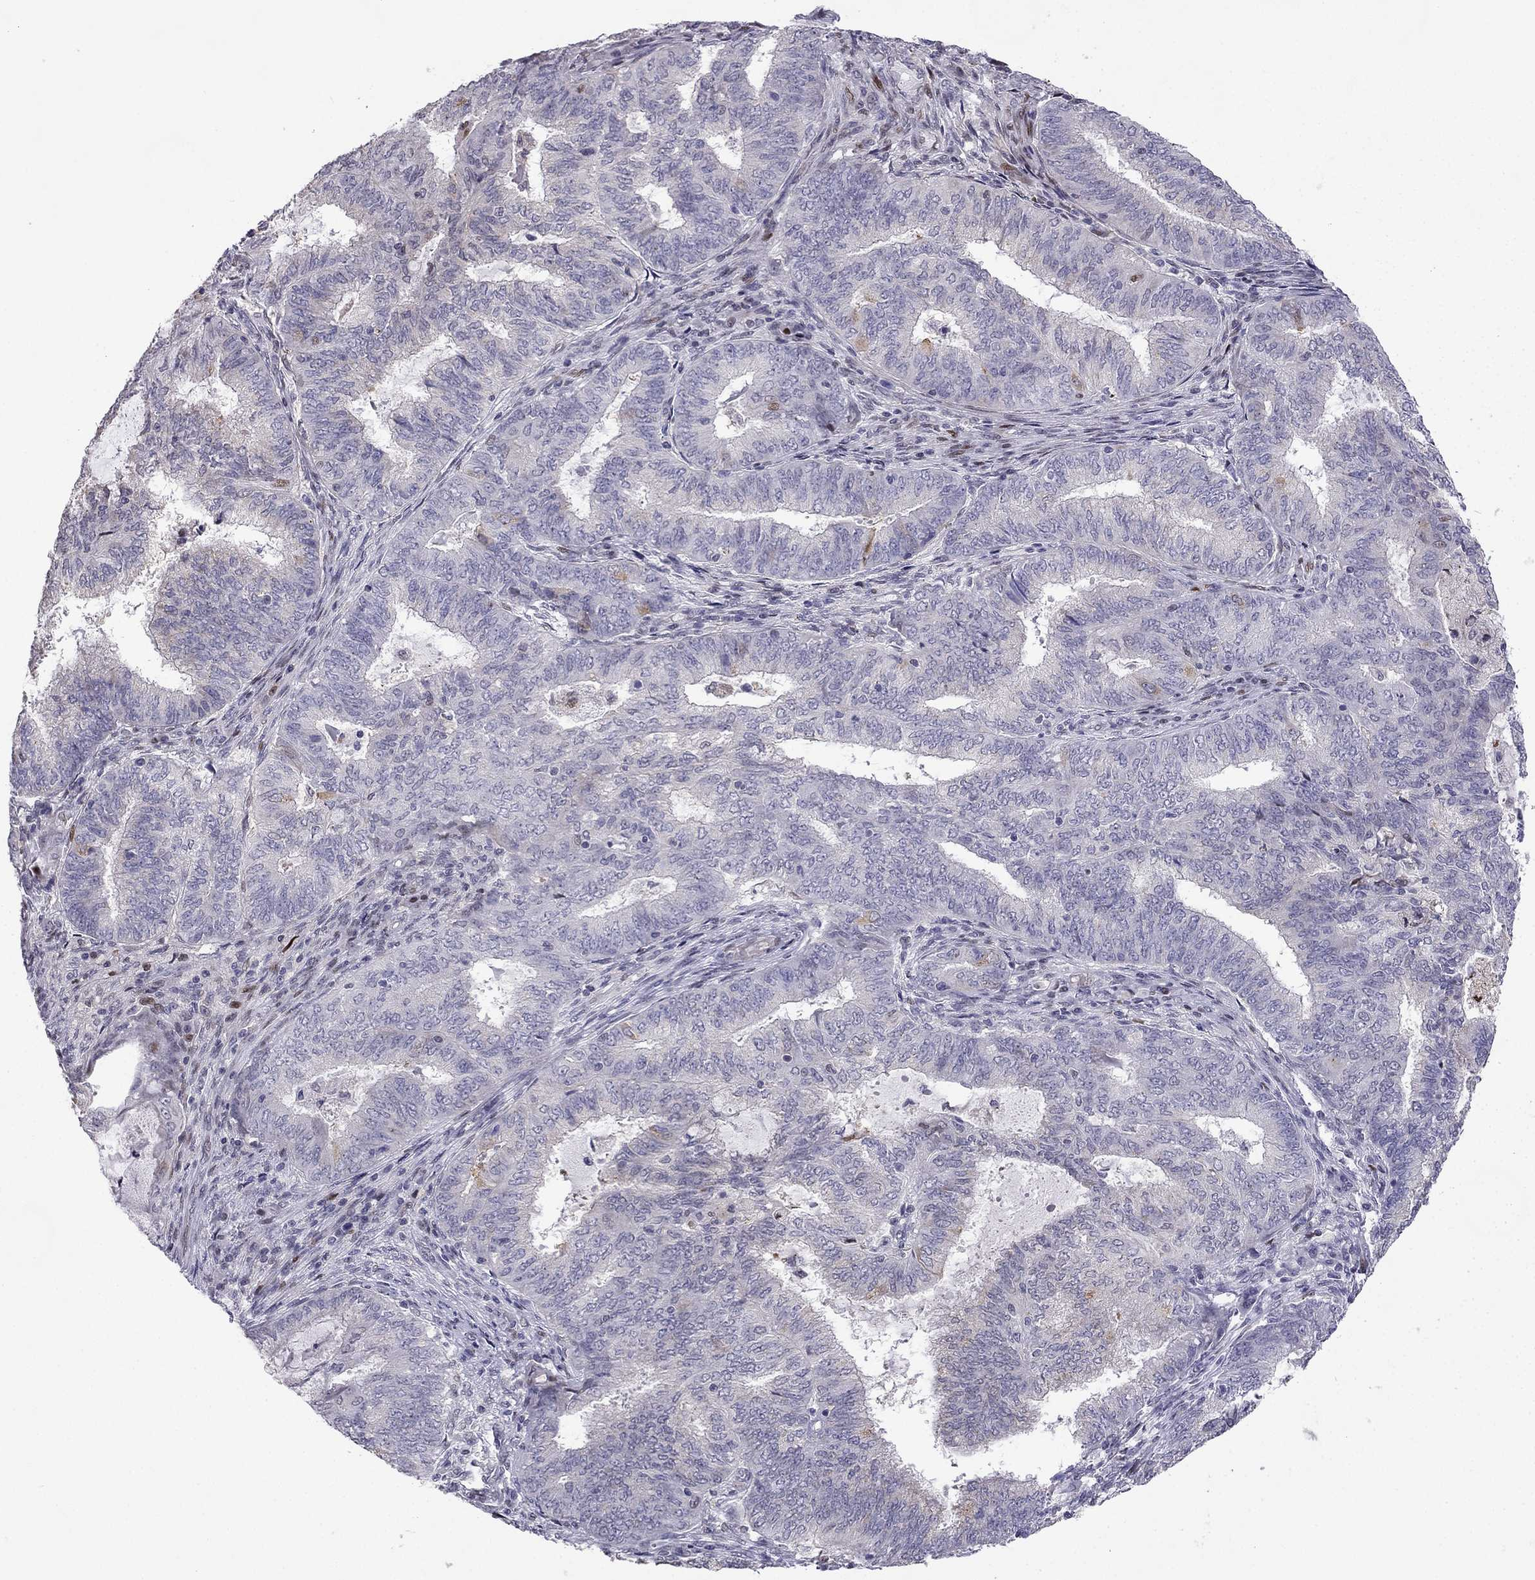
{"staining": {"intensity": "weak", "quantity": "<25%", "location": "cytoplasmic/membranous"}, "tissue": "endometrial cancer", "cell_type": "Tumor cells", "image_type": "cancer", "snomed": [{"axis": "morphology", "description": "Adenocarcinoma, NOS"}, {"axis": "topography", "description": "Endometrium"}], "caption": "Tumor cells are negative for protein expression in human endometrial cancer (adenocarcinoma).", "gene": "CFAP70", "patient": {"sex": "female", "age": 62}}